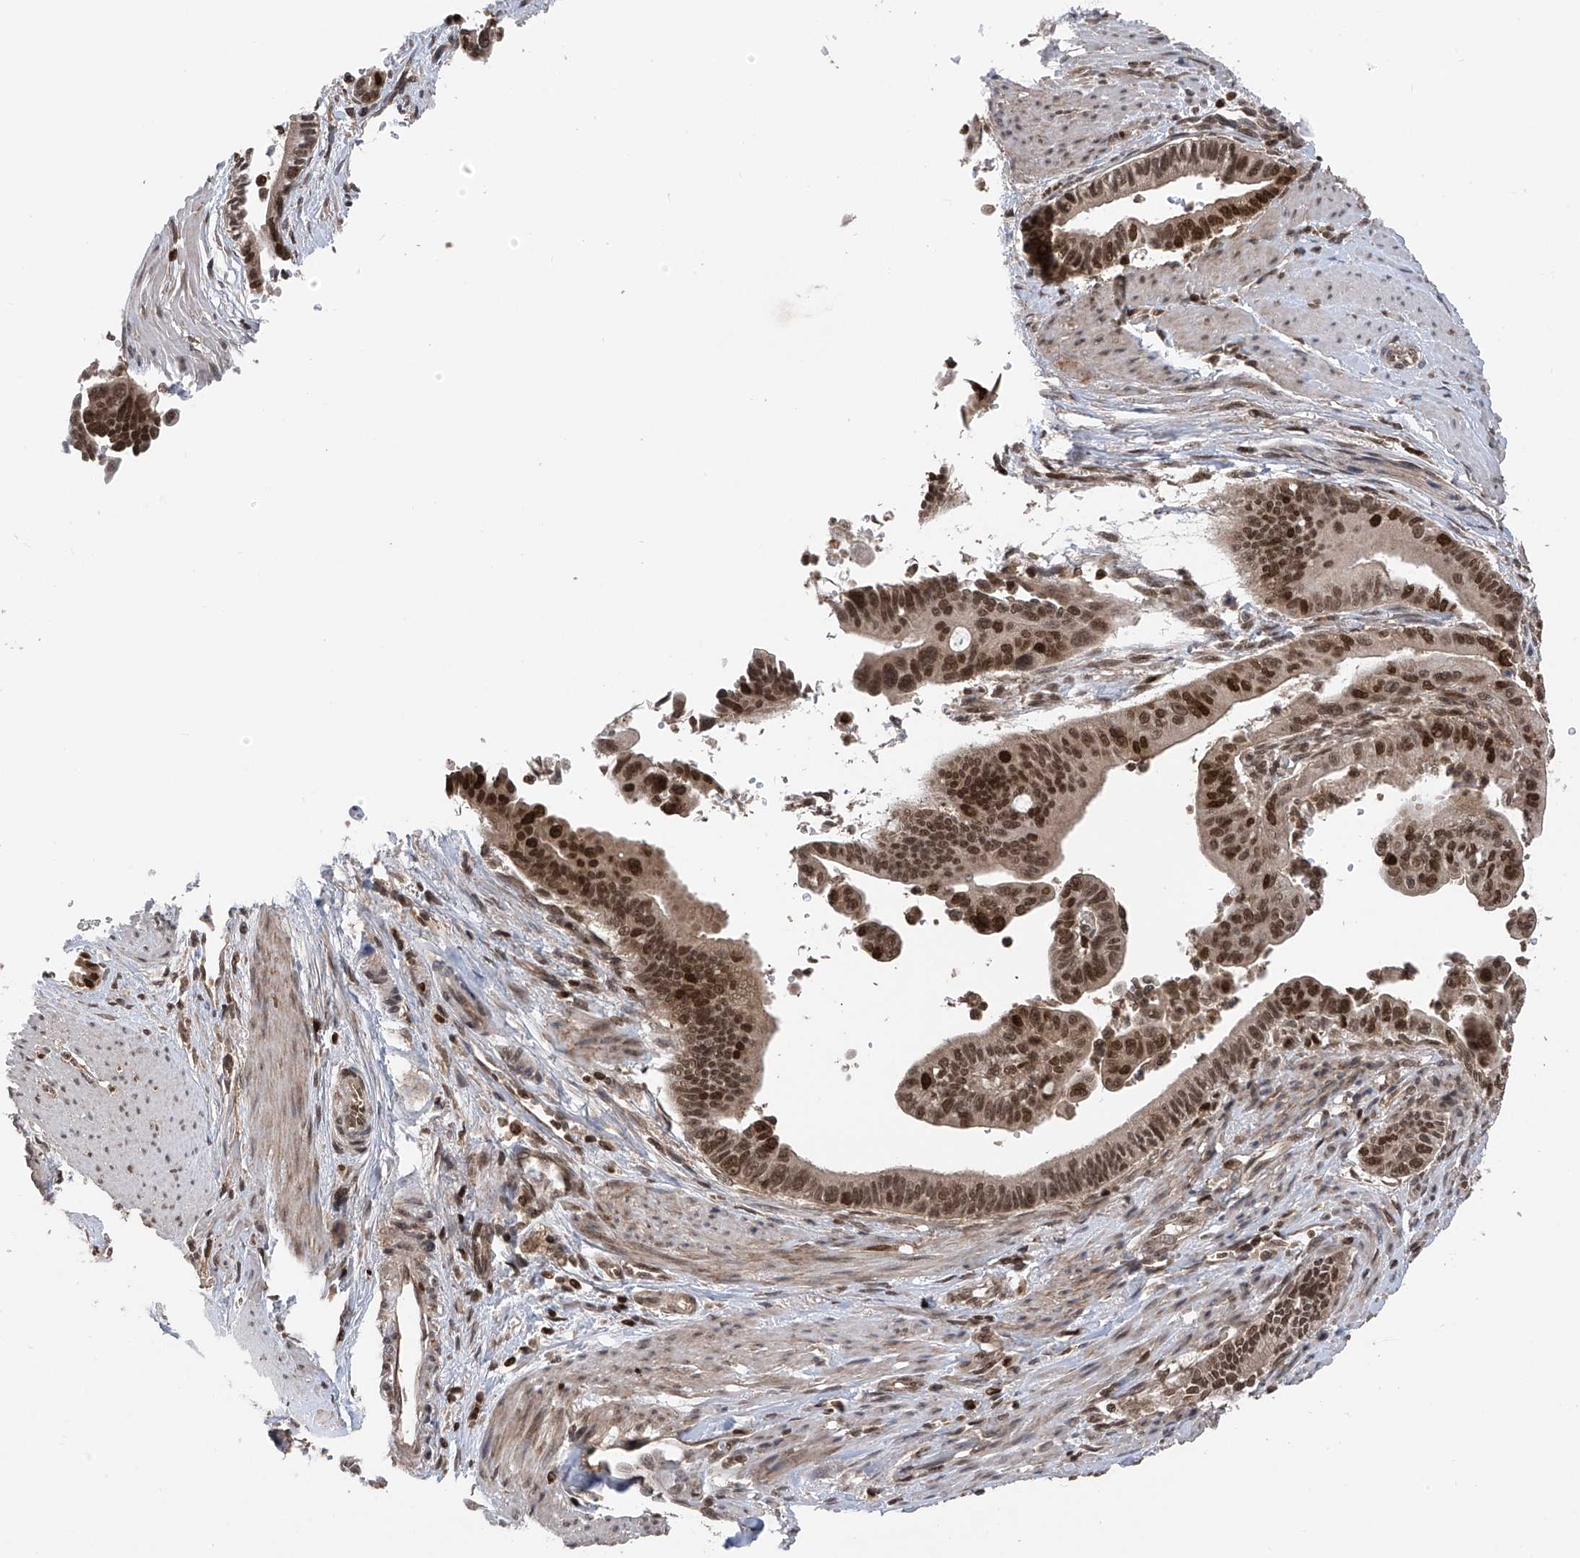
{"staining": {"intensity": "strong", "quantity": ">75%", "location": "nuclear"}, "tissue": "pancreatic cancer", "cell_type": "Tumor cells", "image_type": "cancer", "snomed": [{"axis": "morphology", "description": "Adenocarcinoma, NOS"}, {"axis": "topography", "description": "Pancreas"}], "caption": "A photomicrograph of human pancreatic adenocarcinoma stained for a protein demonstrates strong nuclear brown staining in tumor cells.", "gene": "DNAJC9", "patient": {"sex": "male", "age": 70}}